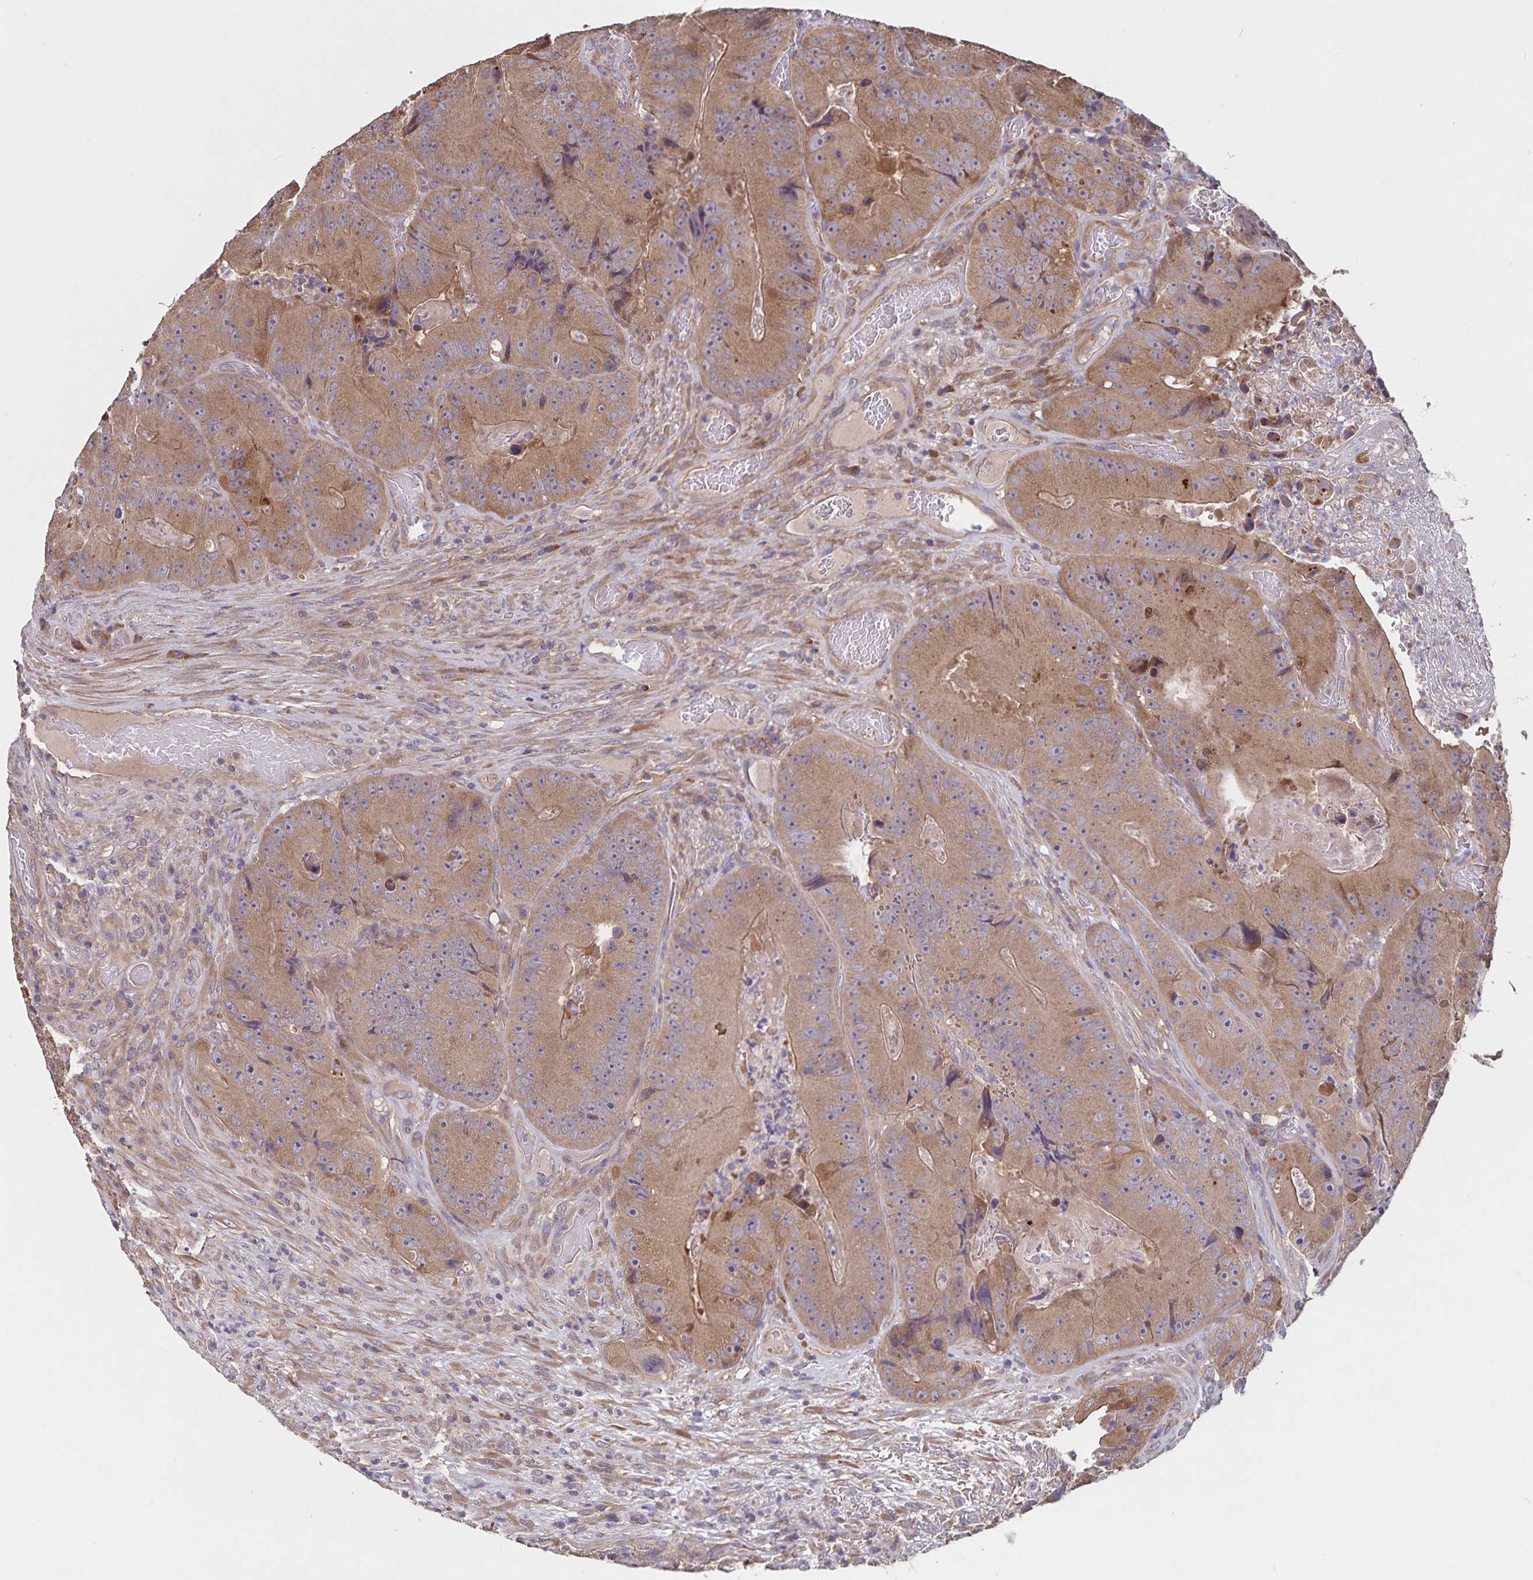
{"staining": {"intensity": "moderate", "quantity": ">75%", "location": "cytoplasmic/membranous"}, "tissue": "colorectal cancer", "cell_type": "Tumor cells", "image_type": "cancer", "snomed": [{"axis": "morphology", "description": "Adenocarcinoma, NOS"}, {"axis": "topography", "description": "Colon"}], "caption": "A medium amount of moderate cytoplasmic/membranous expression is appreciated in approximately >75% of tumor cells in colorectal cancer (adenocarcinoma) tissue.", "gene": "FBXL16", "patient": {"sex": "female", "age": 86}}